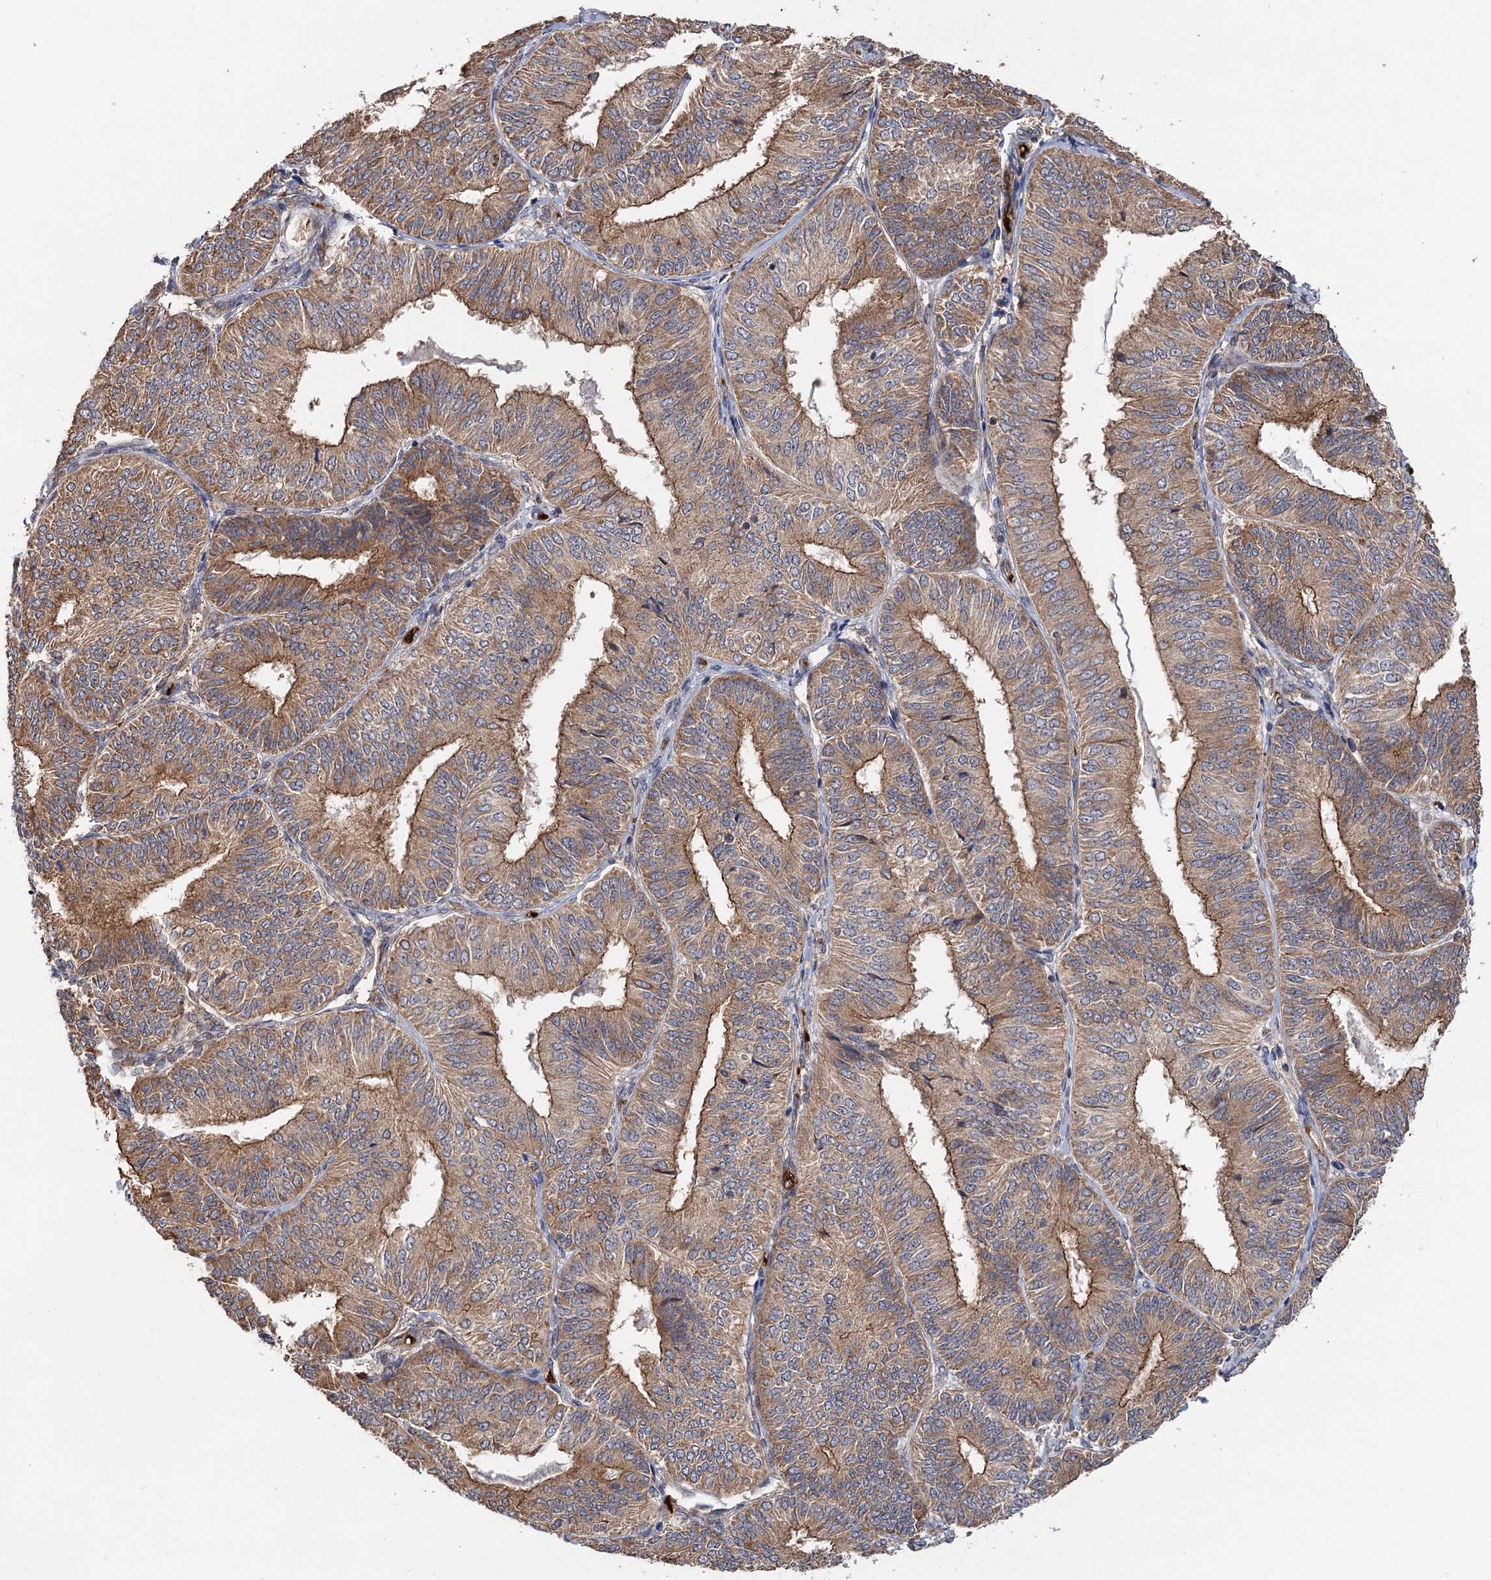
{"staining": {"intensity": "moderate", "quantity": ">75%", "location": "cytoplasmic/membranous"}, "tissue": "endometrial cancer", "cell_type": "Tumor cells", "image_type": "cancer", "snomed": [{"axis": "morphology", "description": "Adenocarcinoma, NOS"}, {"axis": "topography", "description": "Endometrium"}], "caption": "A photomicrograph of adenocarcinoma (endometrial) stained for a protein reveals moderate cytoplasmic/membranous brown staining in tumor cells.", "gene": "SNX32", "patient": {"sex": "female", "age": 58}}